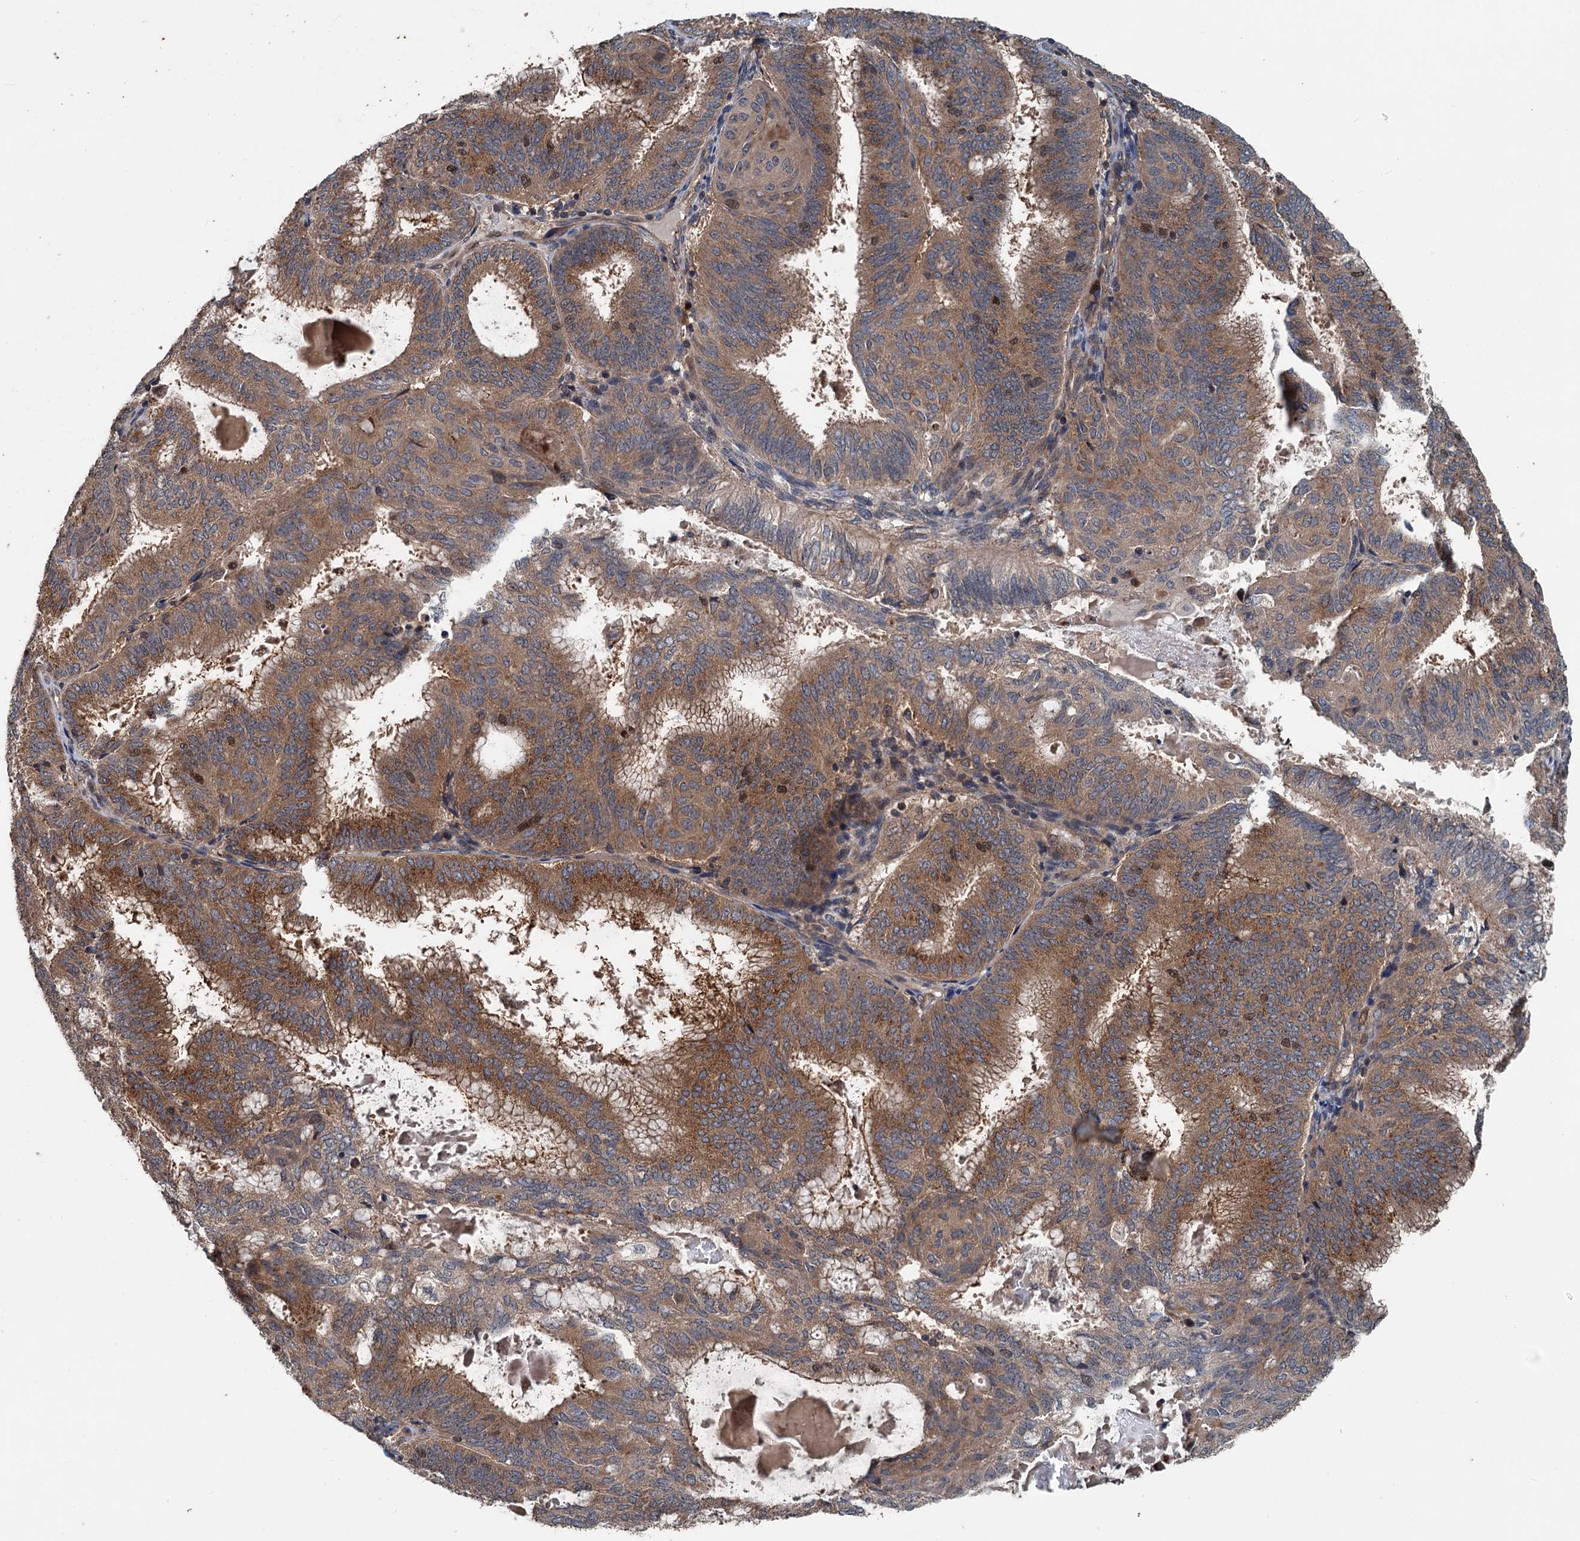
{"staining": {"intensity": "strong", "quantity": ">75%", "location": "cytoplasmic/membranous"}, "tissue": "endometrial cancer", "cell_type": "Tumor cells", "image_type": "cancer", "snomed": [{"axis": "morphology", "description": "Adenocarcinoma, NOS"}, {"axis": "topography", "description": "Endometrium"}], "caption": "IHC staining of endometrial cancer (adenocarcinoma), which demonstrates high levels of strong cytoplasmic/membranous positivity in about >75% of tumor cells indicating strong cytoplasmic/membranous protein expression. The staining was performed using DAB (brown) for protein detection and nuclei were counterstained in hematoxylin (blue).", "gene": "TEDC1", "patient": {"sex": "female", "age": 49}}